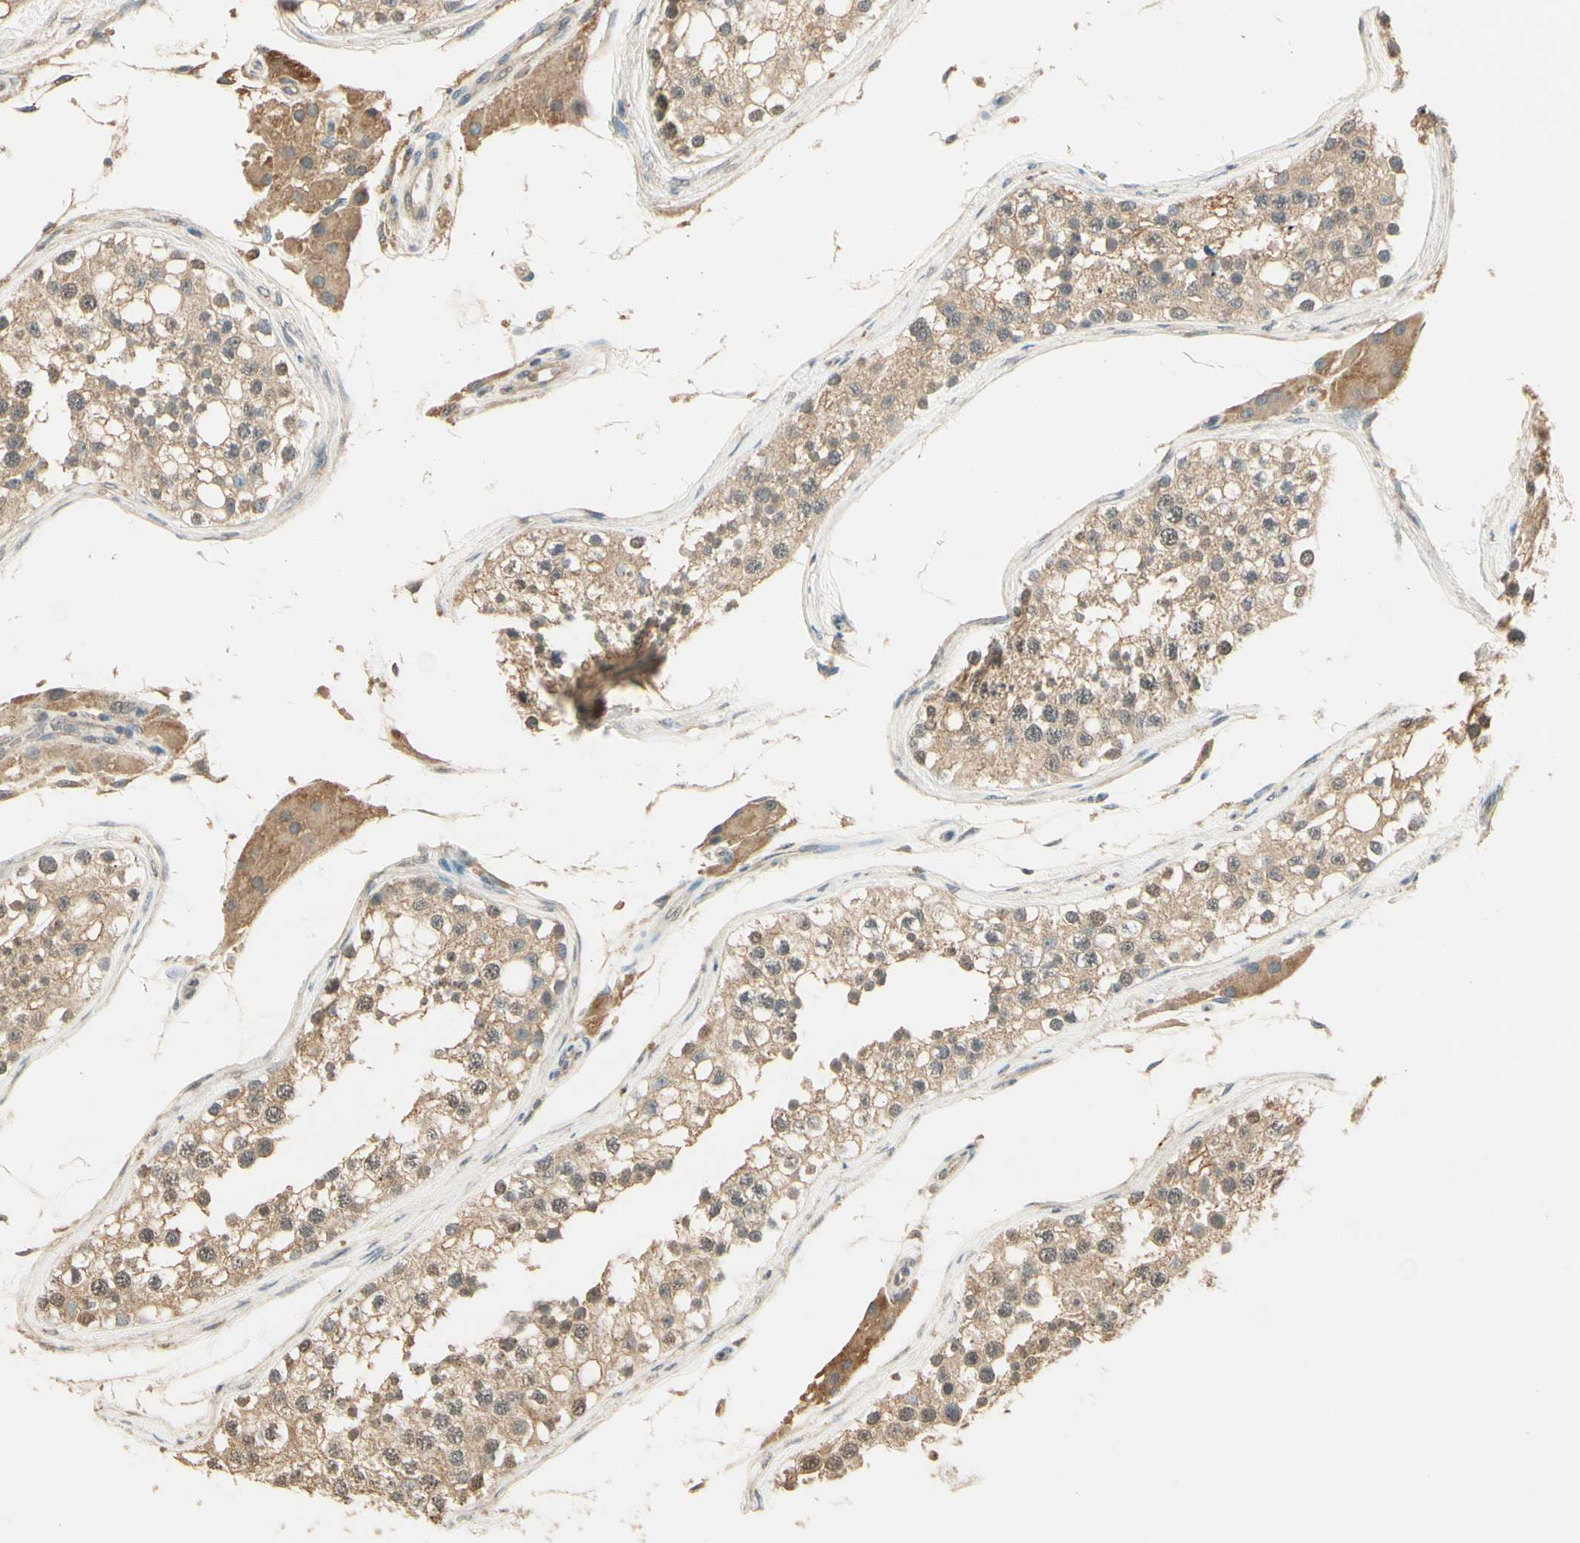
{"staining": {"intensity": "weak", "quantity": ">75%", "location": "cytoplasmic/membranous"}, "tissue": "testis", "cell_type": "Cells in seminiferous ducts", "image_type": "normal", "snomed": [{"axis": "morphology", "description": "Normal tissue, NOS"}, {"axis": "topography", "description": "Testis"}], "caption": "Approximately >75% of cells in seminiferous ducts in normal testis show weak cytoplasmic/membranous protein staining as visualized by brown immunohistochemical staining.", "gene": "SGCA", "patient": {"sex": "male", "age": 68}}